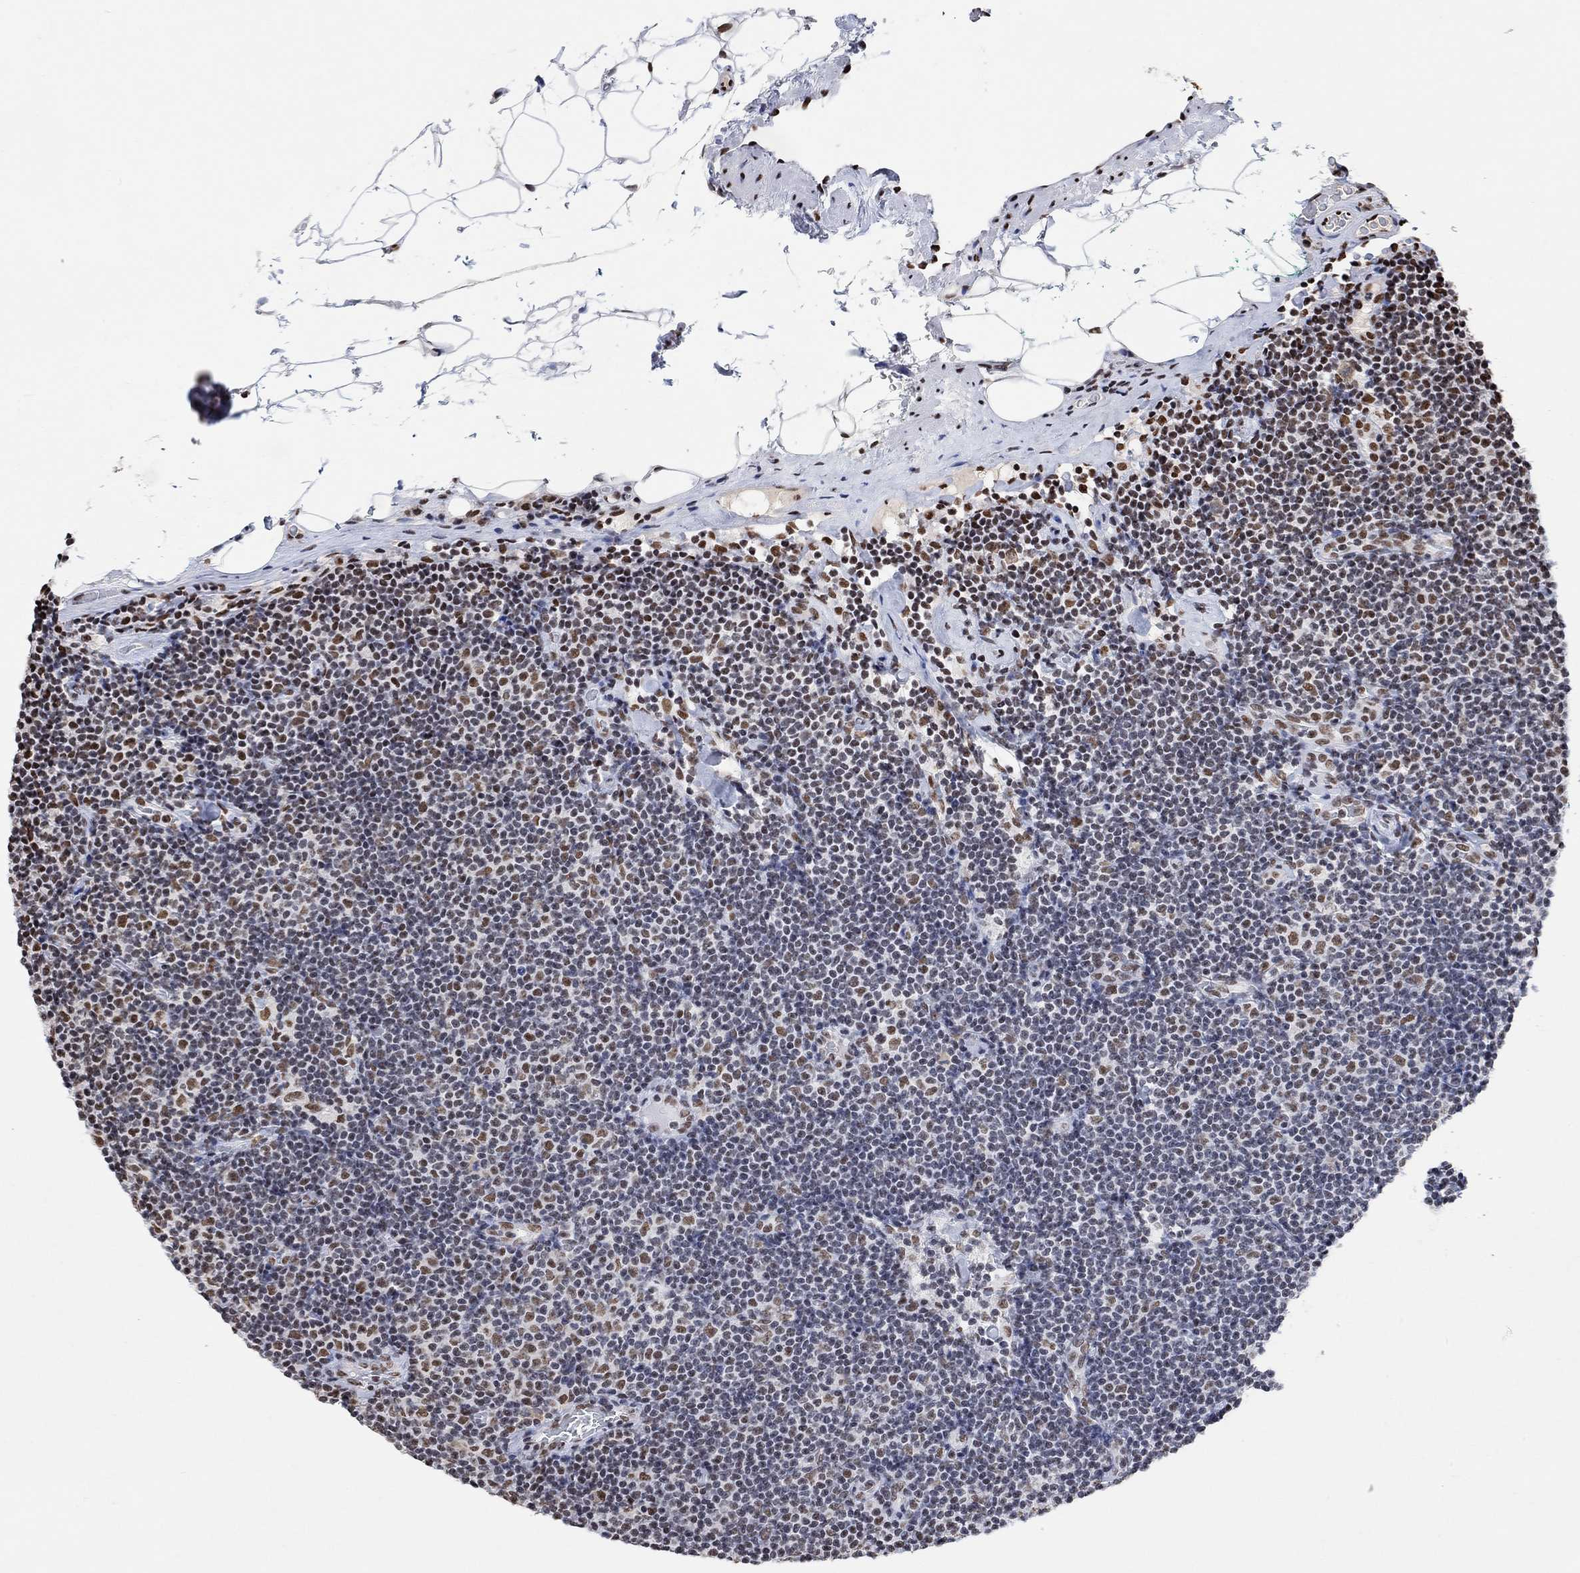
{"staining": {"intensity": "weak", "quantity": ">75%", "location": "nuclear"}, "tissue": "lymphoma", "cell_type": "Tumor cells", "image_type": "cancer", "snomed": [{"axis": "morphology", "description": "Malignant lymphoma, non-Hodgkin's type, Low grade"}, {"axis": "topography", "description": "Lymph node"}], "caption": "Lymphoma was stained to show a protein in brown. There is low levels of weak nuclear staining in approximately >75% of tumor cells.", "gene": "USP39", "patient": {"sex": "male", "age": 81}}